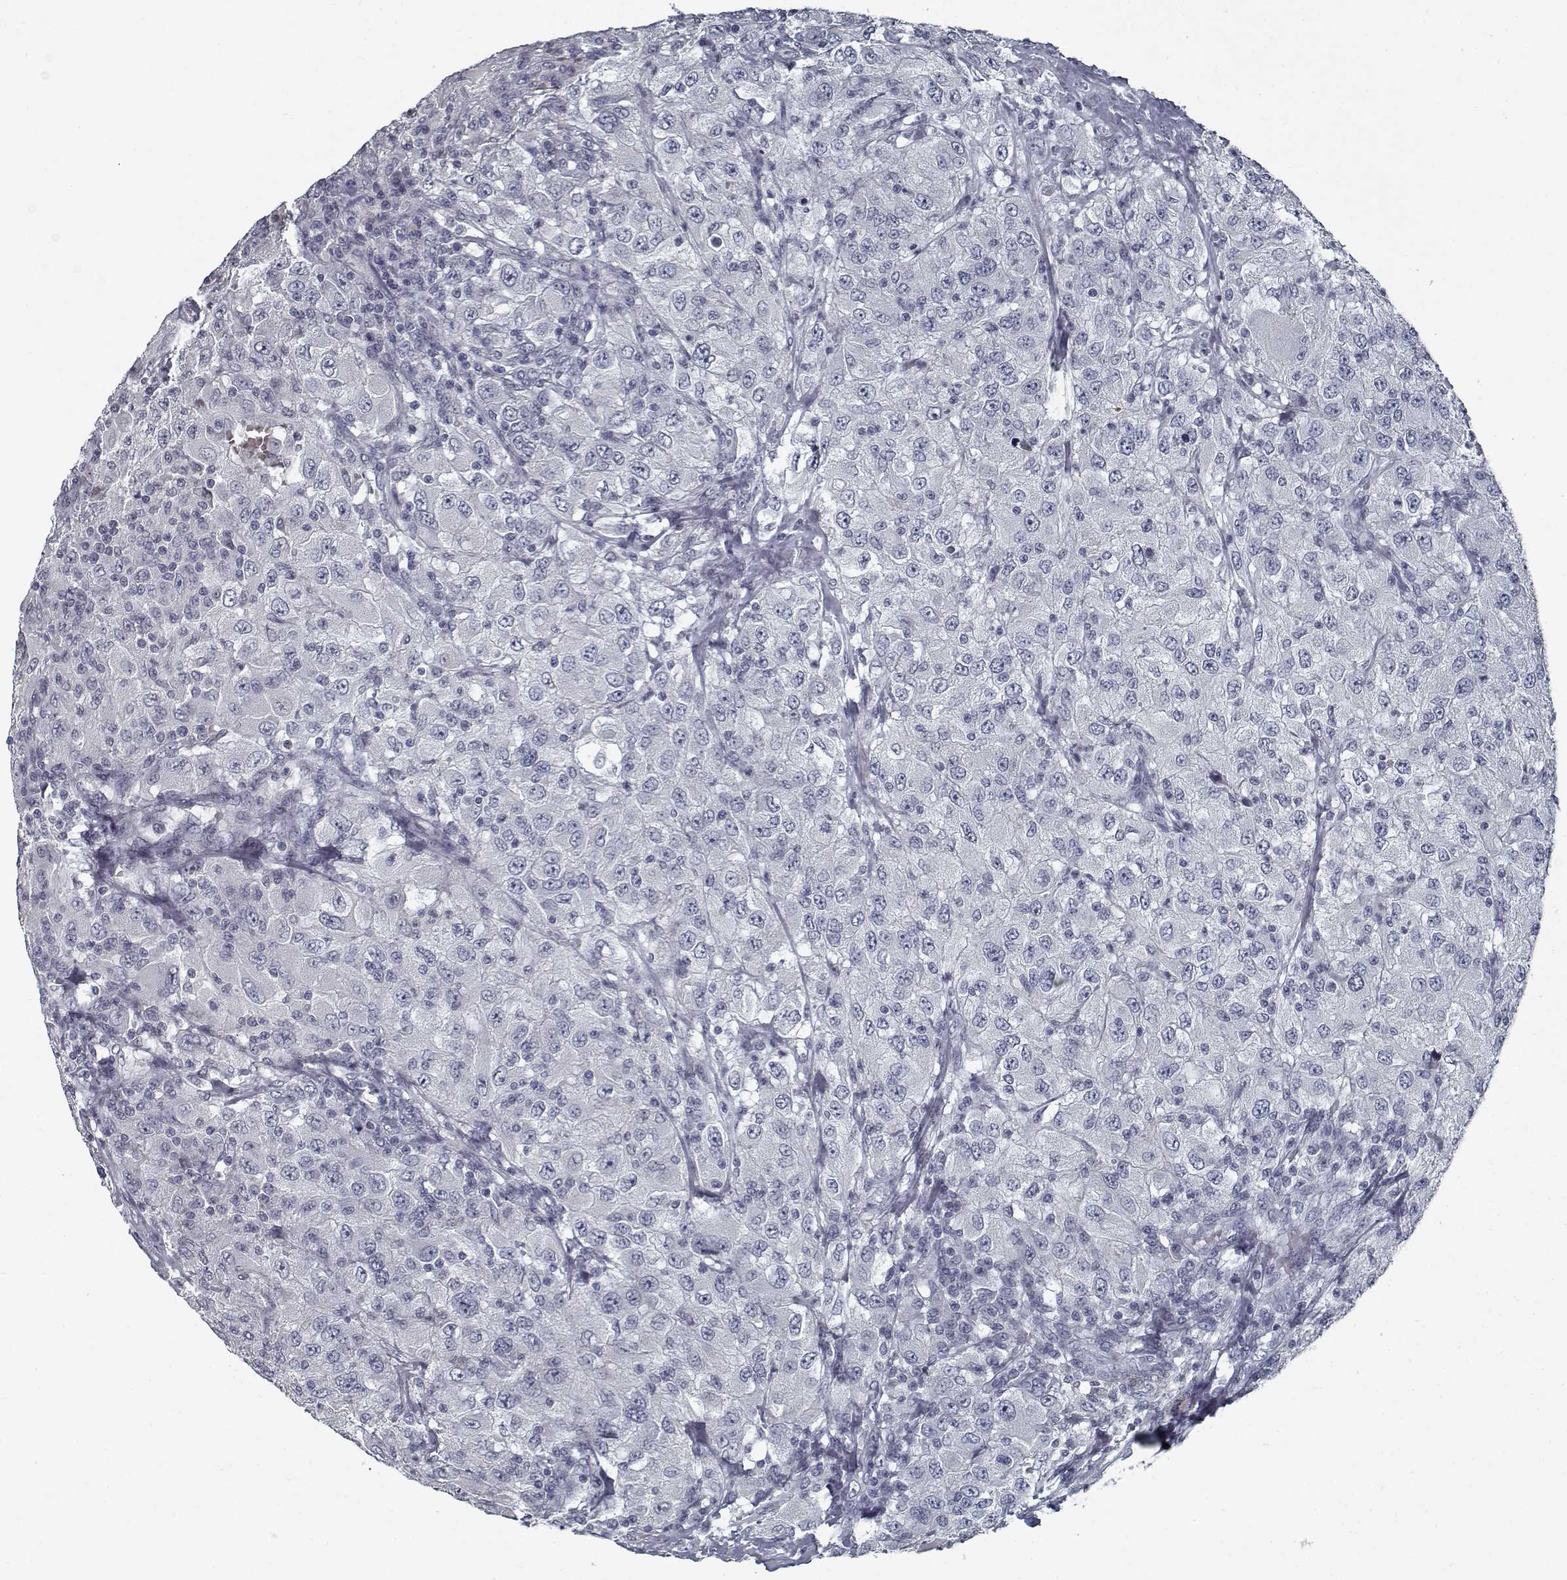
{"staining": {"intensity": "negative", "quantity": "none", "location": "none"}, "tissue": "renal cancer", "cell_type": "Tumor cells", "image_type": "cancer", "snomed": [{"axis": "morphology", "description": "Adenocarcinoma, NOS"}, {"axis": "topography", "description": "Kidney"}], "caption": "High magnification brightfield microscopy of renal cancer stained with DAB (brown) and counterstained with hematoxylin (blue): tumor cells show no significant expression.", "gene": "GAD2", "patient": {"sex": "female", "age": 67}}